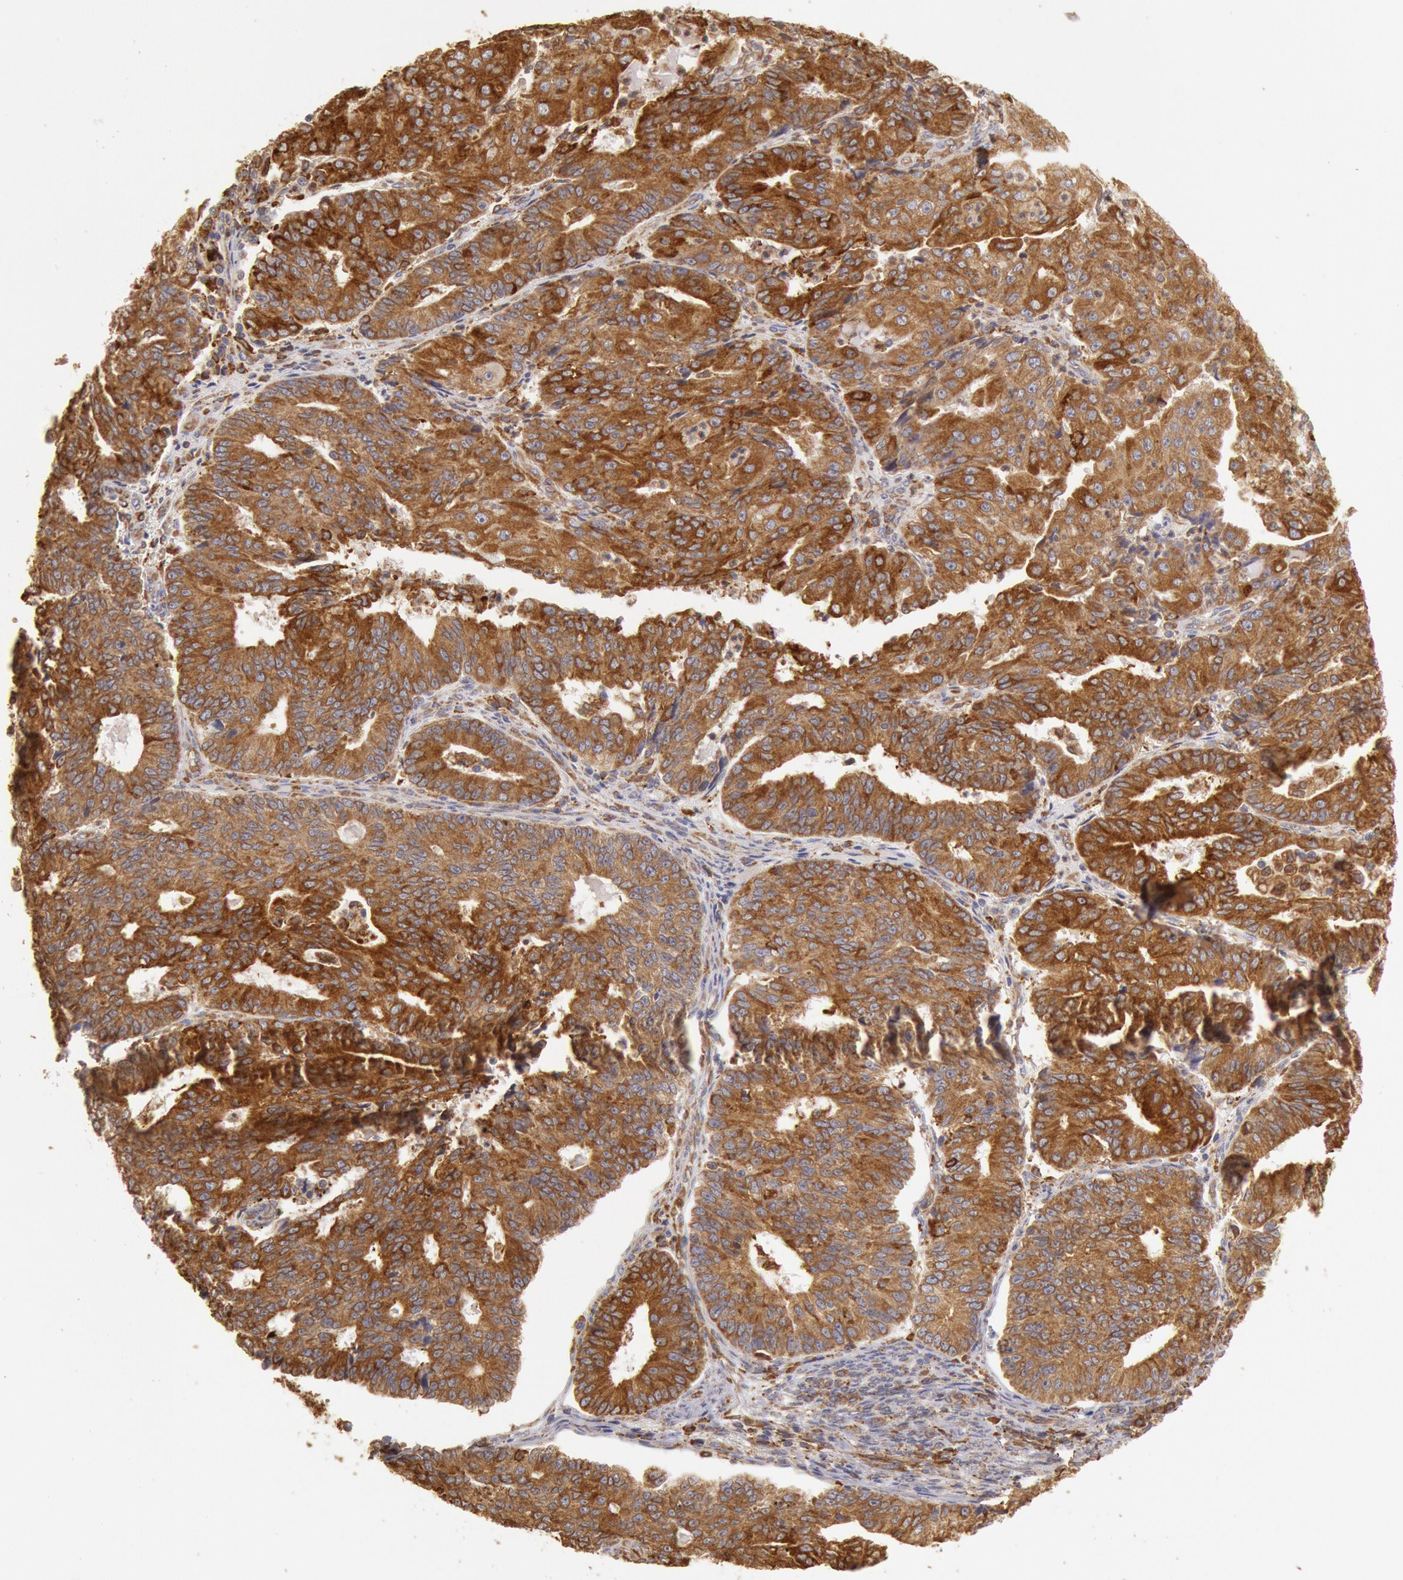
{"staining": {"intensity": "moderate", "quantity": ">75%", "location": "cytoplasmic/membranous"}, "tissue": "endometrial cancer", "cell_type": "Tumor cells", "image_type": "cancer", "snomed": [{"axis": "morphology", "description": "Adenocarcinoma, NOS"}, {"axis": "topography", "description": "Endometrium"}], "caption": "The image shows staining of endometrial cancer (adenocarcinoma), revealing moderate cytoplasmic/membranous protein positivity (brown color) within tumor cells.", "gene": "ERP44", "patient": {"sex": "female", "age": 56}}